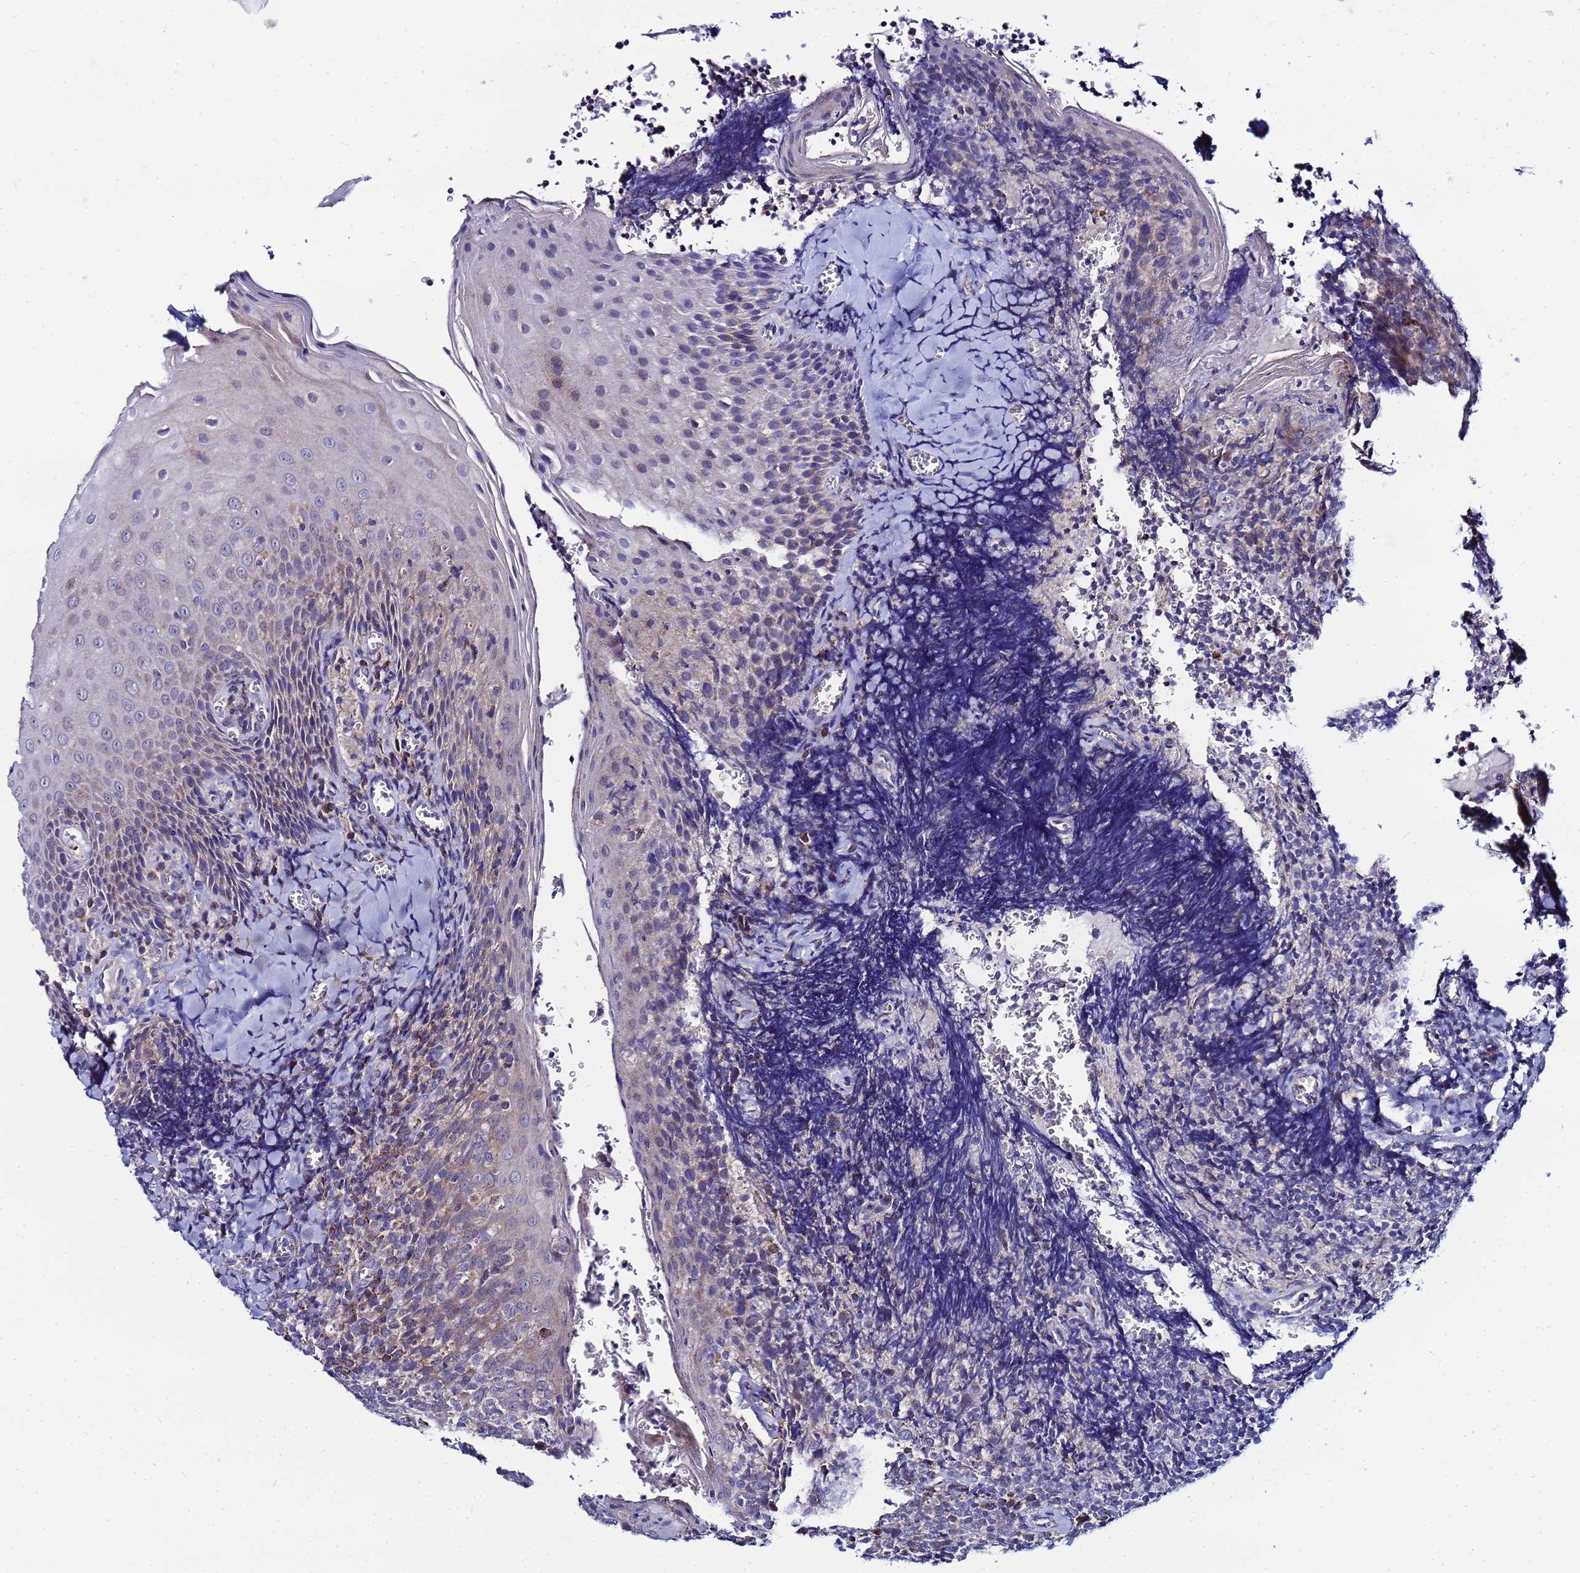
{"staining": {"intensity": "negative", "quantity": "none", "location": "none"}, "tissue": "tonsil", "cell_type": "Germinal center cells", "image_type": "normal", "snomed": [{"axis": "morphology", "description": "Normal tissue, NOS"}, {"axis": "topography", "description": "Tonsil"}], "caption": "IHC micrograph of unremarkable tonsil: tonsil stained with DAB (3,3'-diaminobenzidine) reveals no significant protein staining in germinal center cells.", "gene": "FAHD2A", "patient": {"sex": "male", "age": 27}}